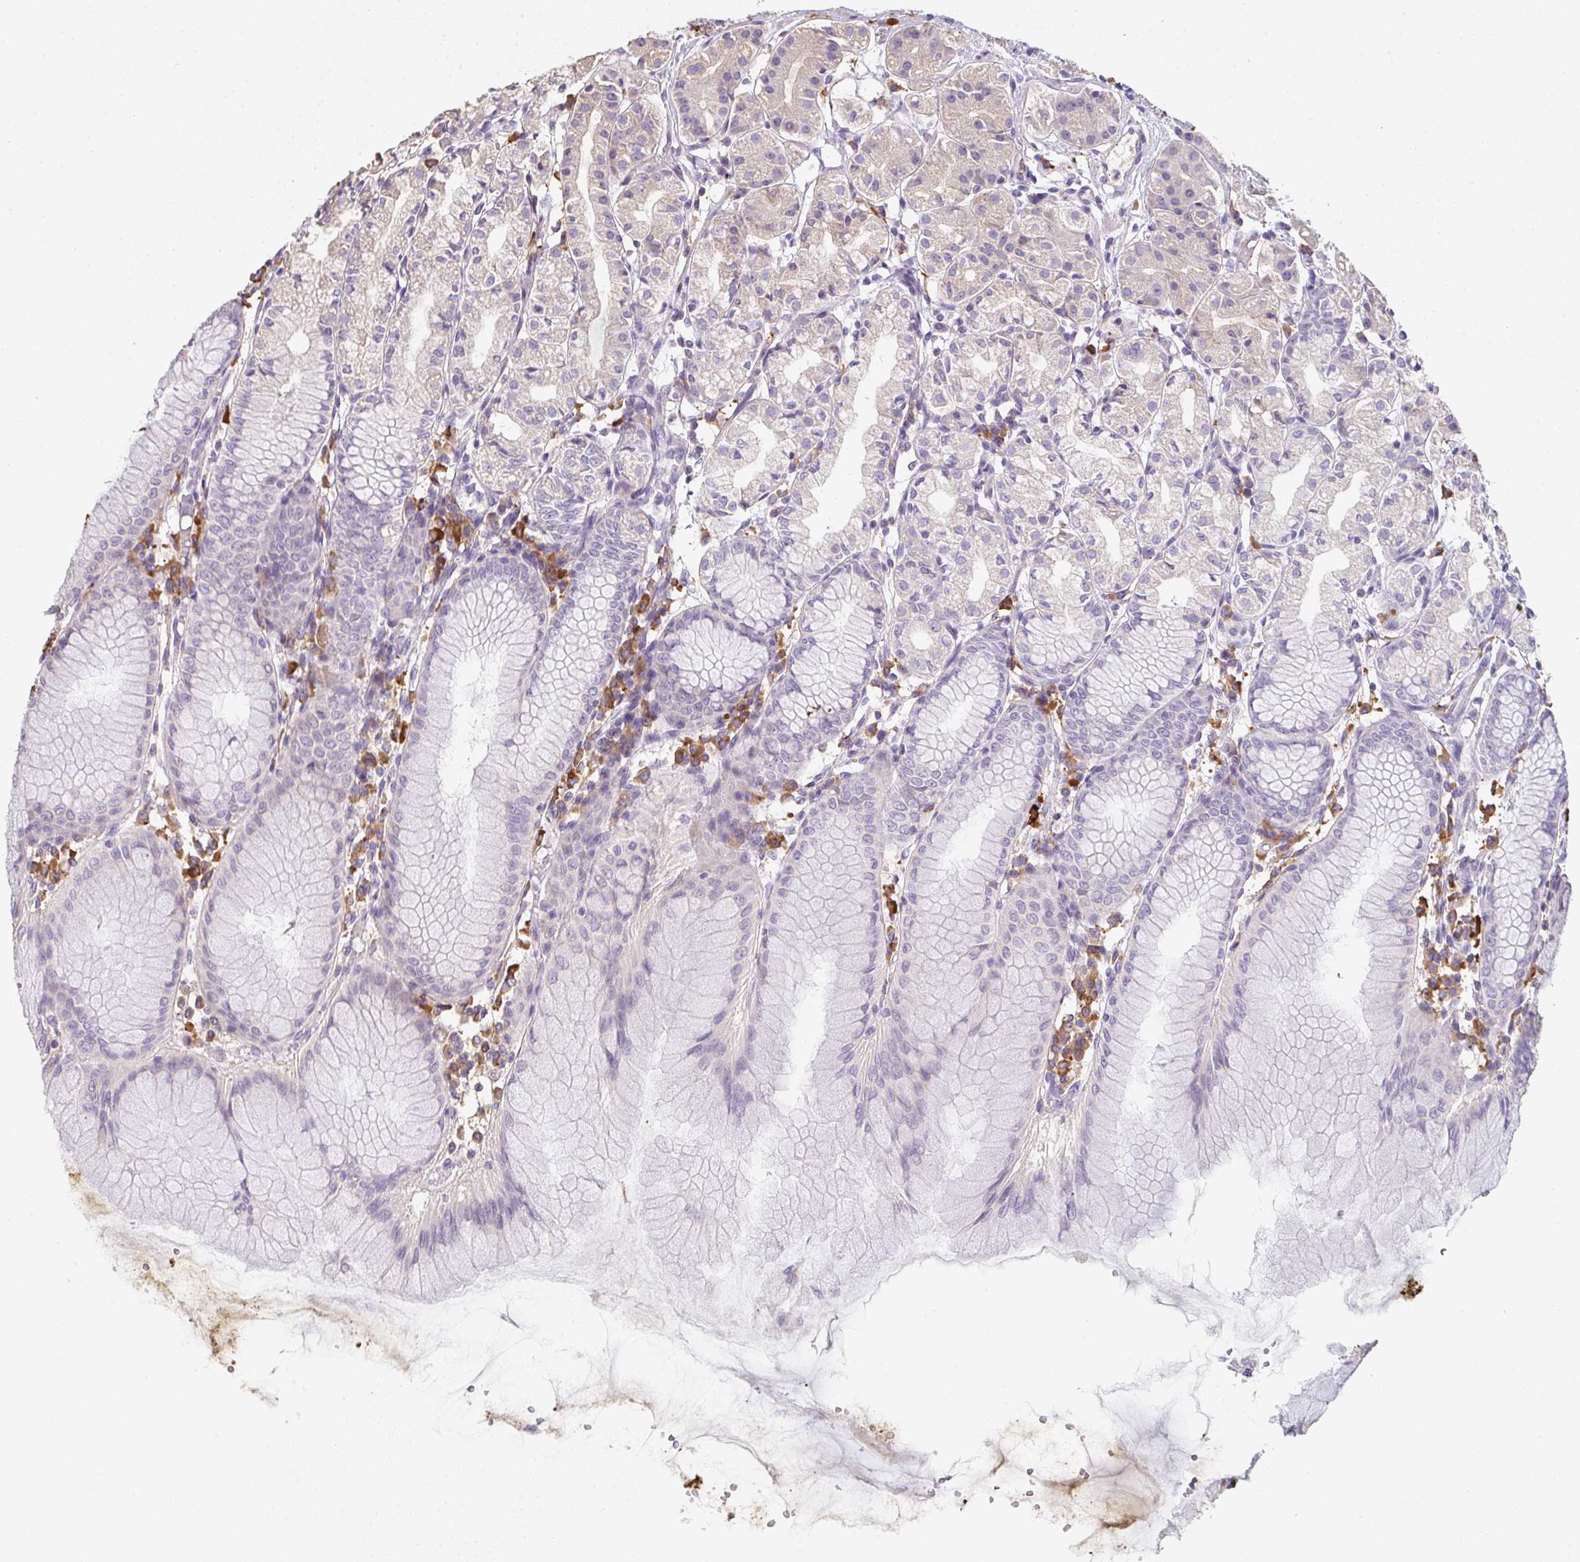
{"staining": {"intensity": "weak", "quantity": "<25%", "location": "cytoplasmic/membranous"}, "tissue": "stomach", "cell_type": "Glandular cells", "image_type": "normal", "snomed": [{"axis": "morphology", "description": "Normal tissue, NOS"}, {"axis": "topography", "description": "Stomach"}], "caption": "High power microscopy image of an immunohistochemistry (IHC) image of benign stomach, revealing no significant staining in glandular cells.", "gene": "ZNF215", "patient": {"sex": "female", "age": 57}}